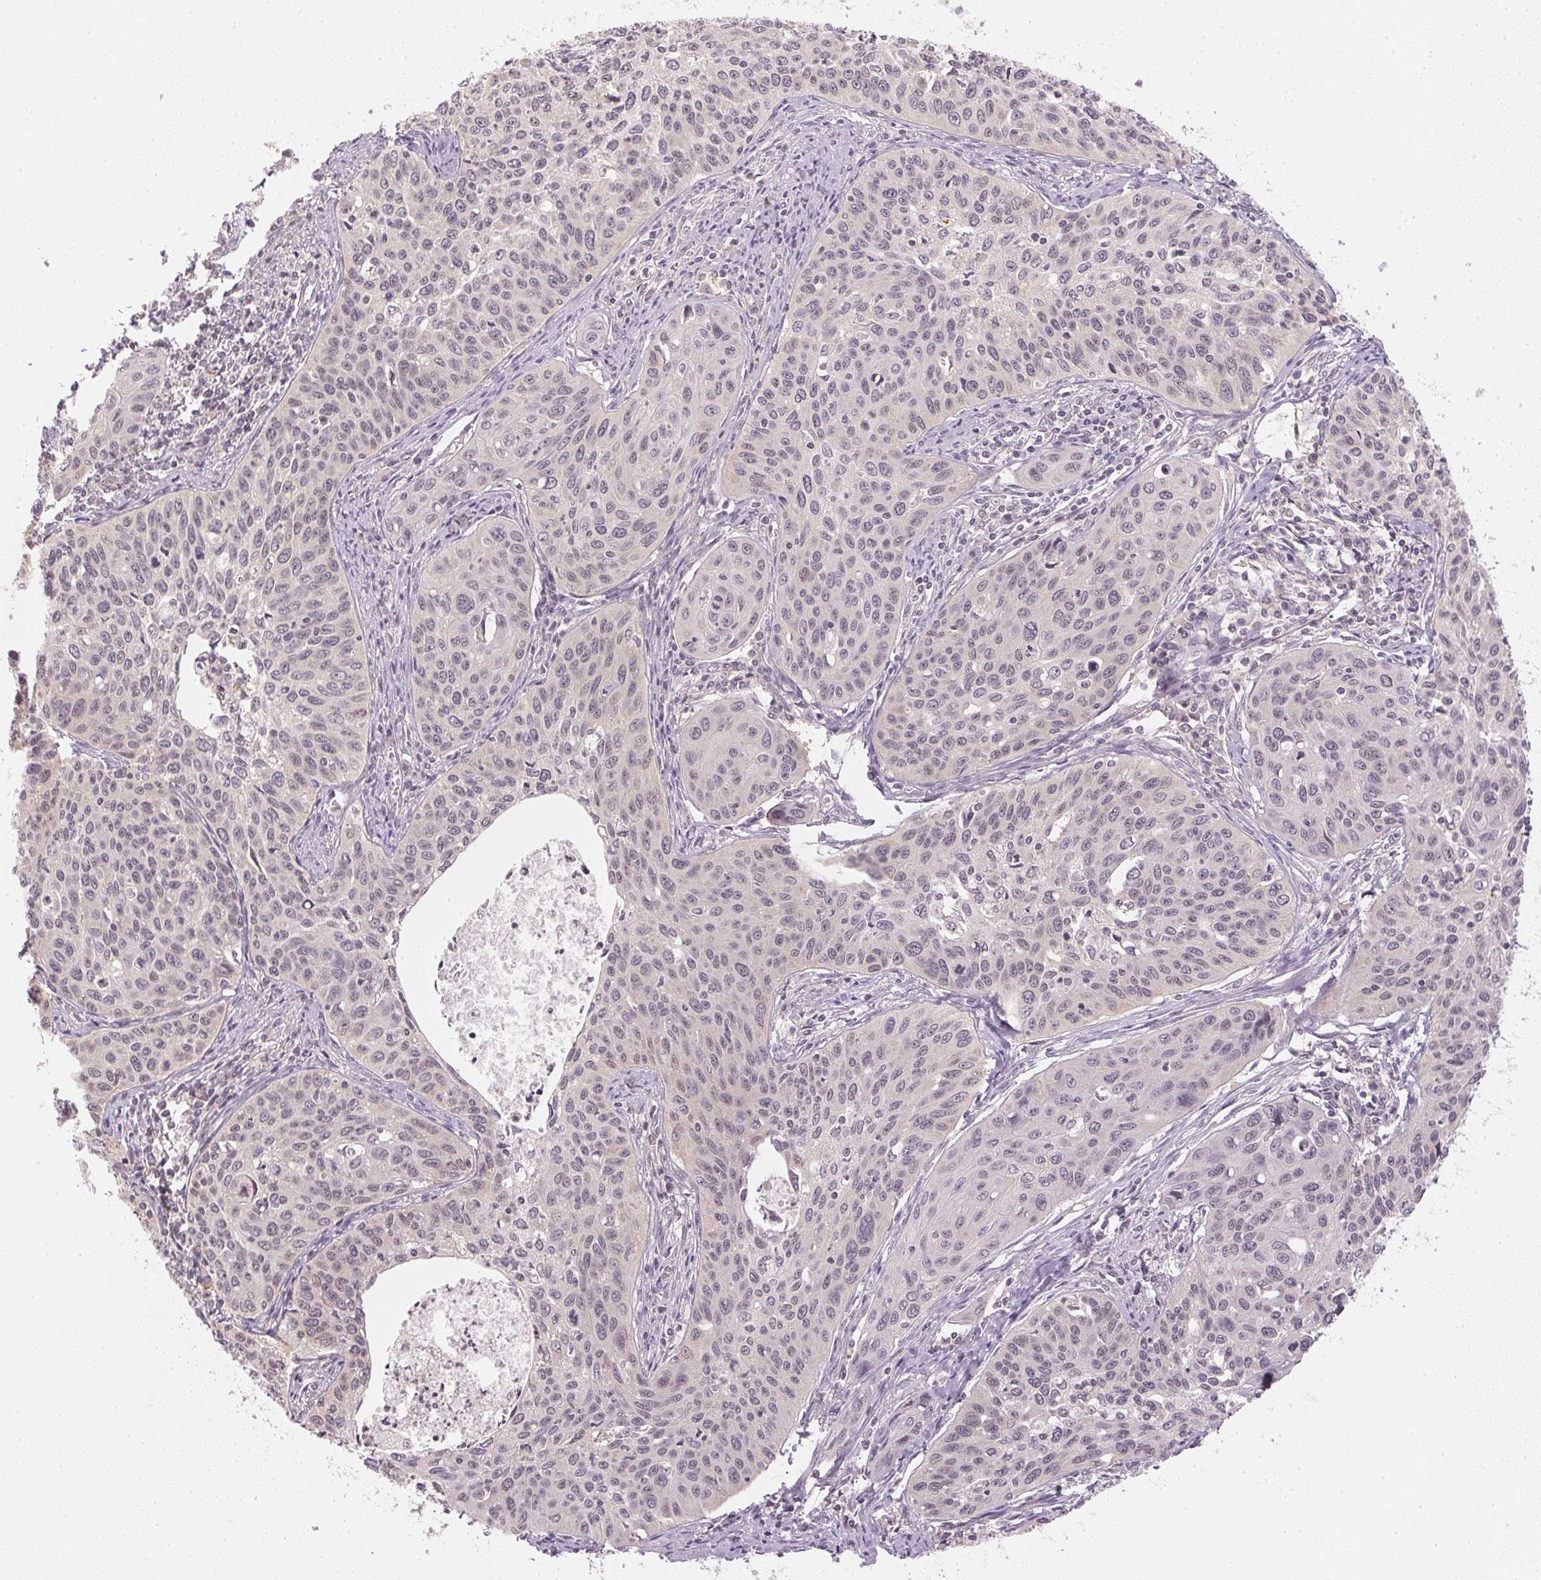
{"staining": {"intensity": "weak", "quantity": "<25%", "location": "nuclear"}, "tissue": "cervical cancer", "cell_type": "Tumor cells", "image_type": "cancer", "snomed": [{"axis": "morphology", "description": "Squamous cell carcinoma, NOS"}, {"axis": "topography", "description": "Cervix"}], "caption": "Cervical squamous cell carcinoma stained for a protein using immunohistochemistry (IHC) reveals no expression tumor cells.", "gene": "KPRP", "patient": {"sex": "female", "age": 31}}